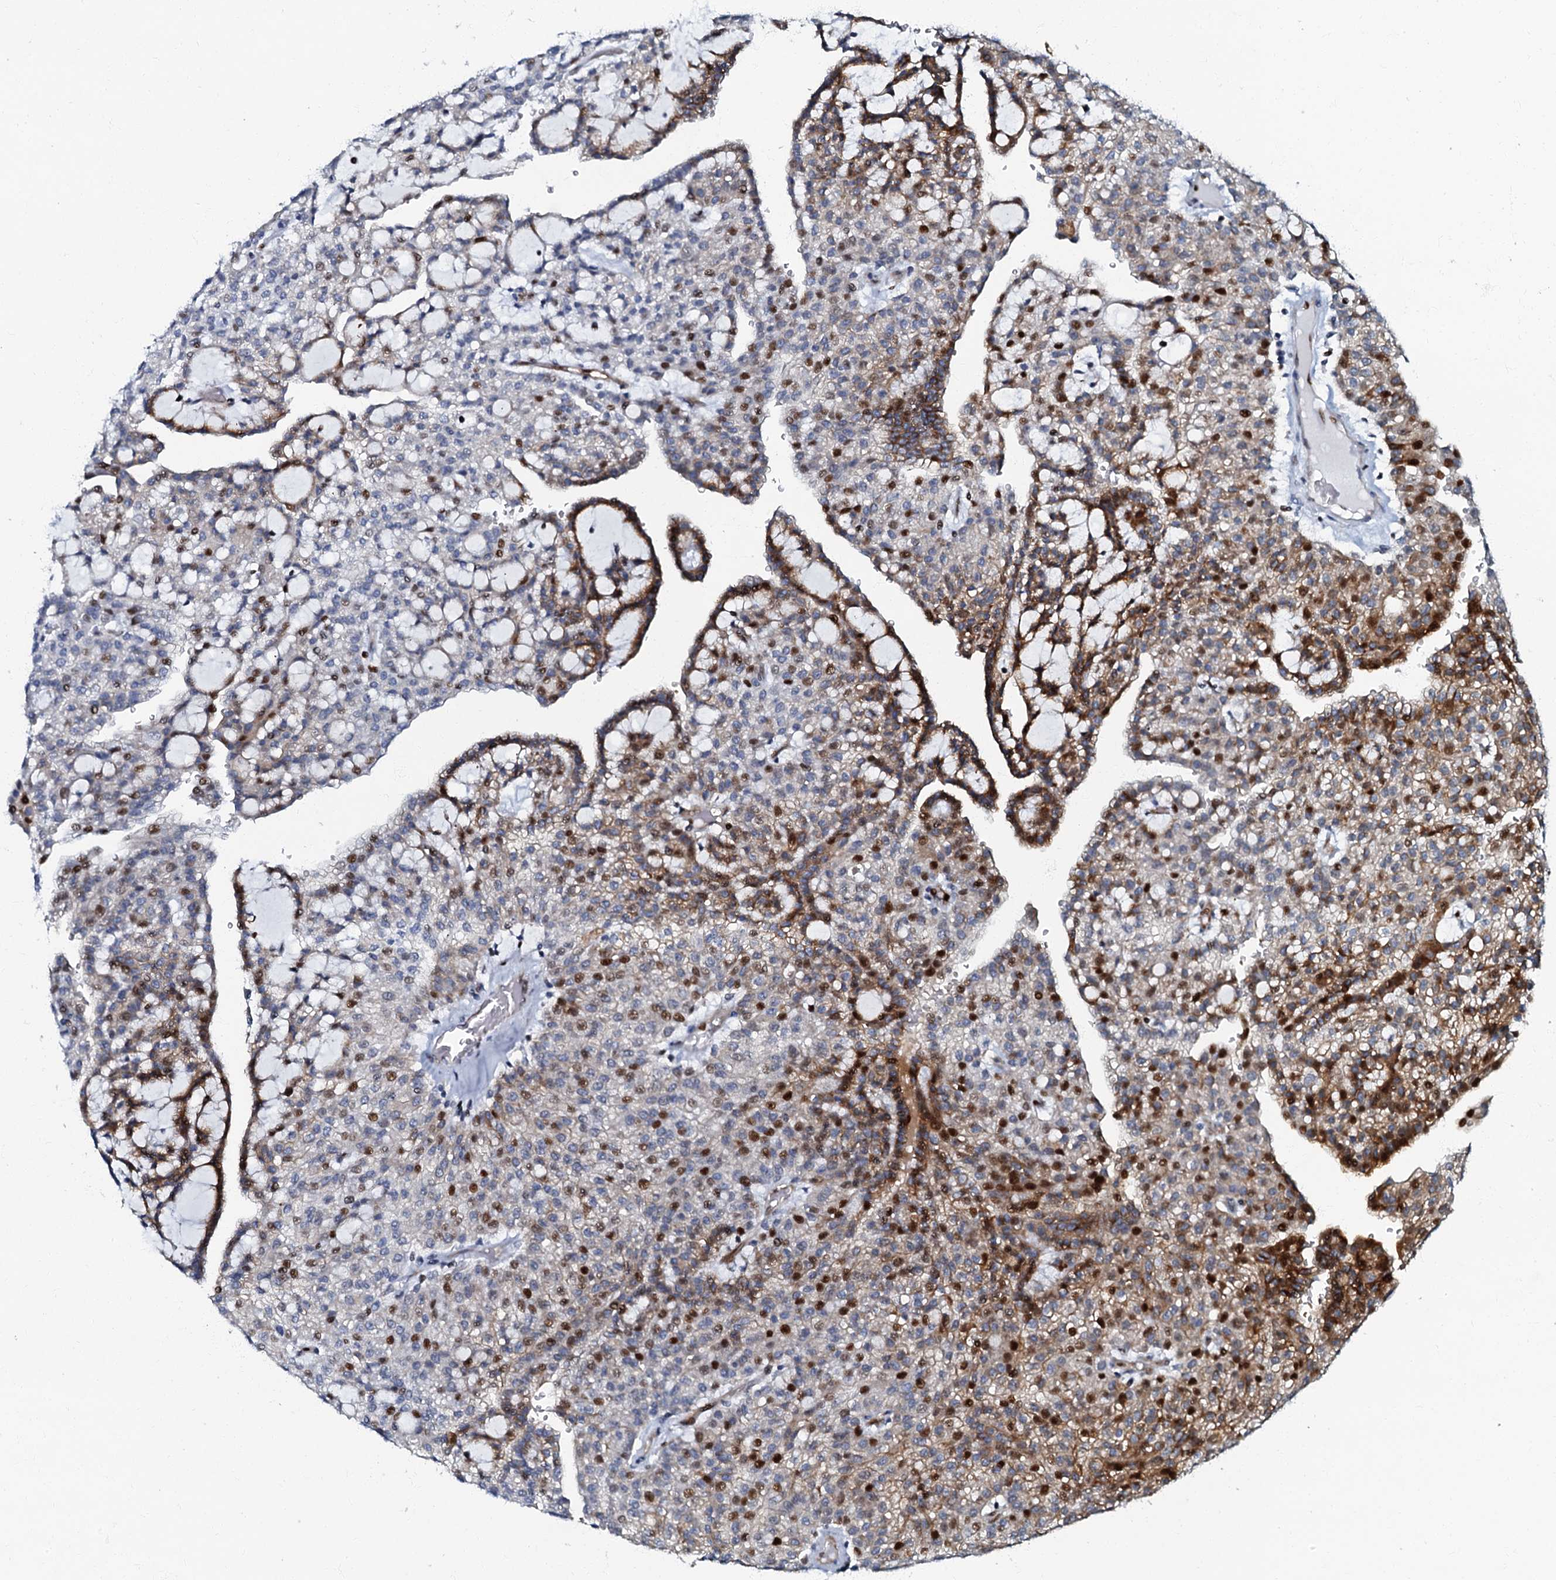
{"staining": {"intensity": "strong", "quantity": "<25%", "location": "cytoplasmic/membranous,nuclear"}, "tissue": "renal cancer", "cell_type": "Tumor cells", "image_type": "cancer", "snomed": [{"axis": "morphology", "description": "Adenocarcinoma, NOS"}, {"axis": "topography", "description": "Kidney"}], "caption": "Immunohistochemical staining of adenocarcinoma (renal) shows strong cytoplasmic/membranous and nuclear protein expression in about <25% of tumor cells.", "gene": "MFSD5", "patient": {"sex": "male", "age": 63}}